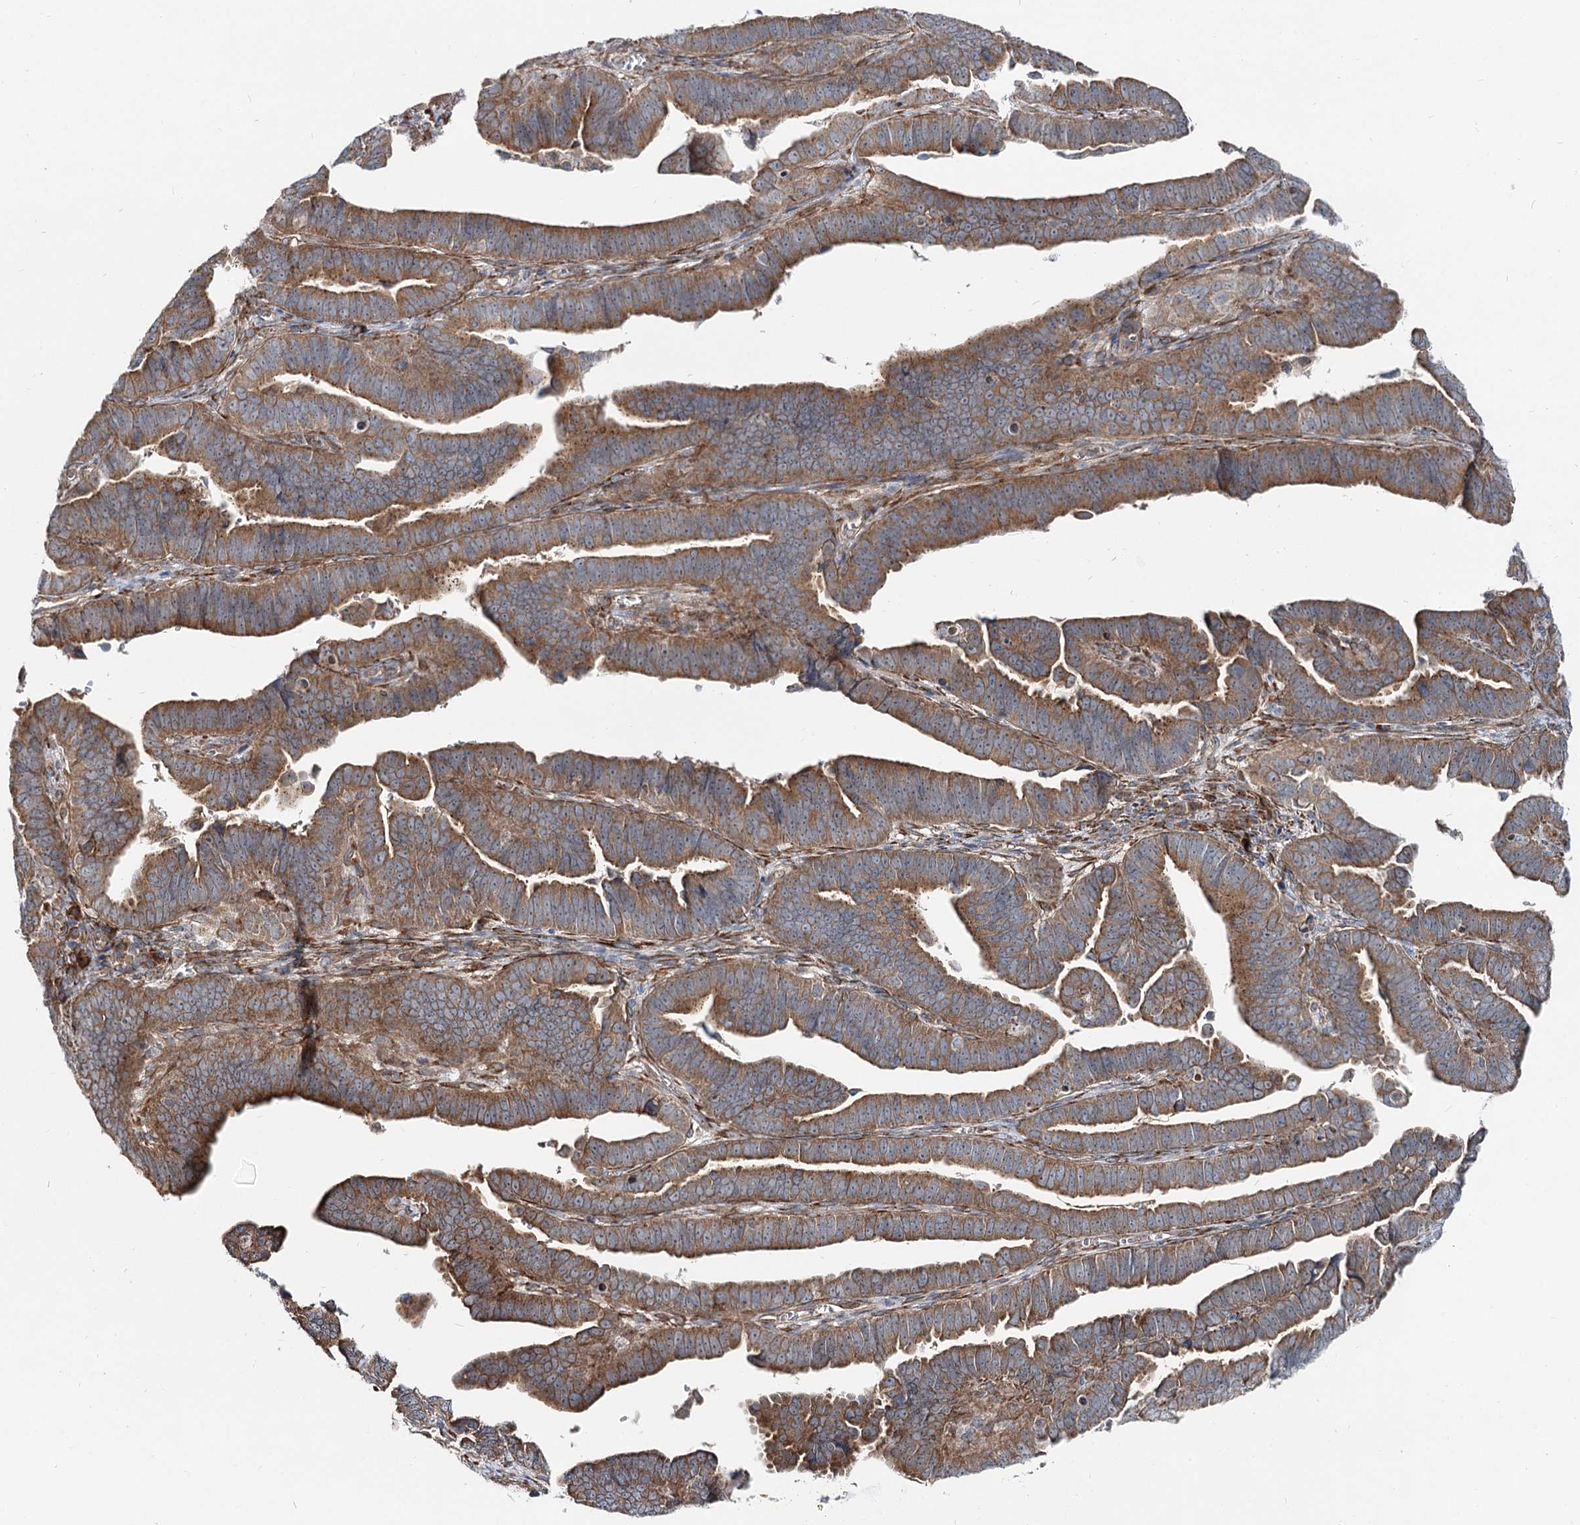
{"staining": {"intensity": "moderate", "quantity": ">75%", "location": "cytoplasmic/membranous"}, "tissue": "endometrial cancer", "cell_type": "Tumor cells", "image_type": "cancer", "snomed": [{"axis": "morphology", "description": "Adenocarcinoma, NOS"}, {"axis": "topography", "description": "Endometrium"}], "caption": "Immunohistochemistry (IHC) (DAB) staining of endometrial adenocarcinoma displays moderate cytoplasmic/membranous protein staining in approximately >75% of tumor cells.", "gene": "SPART", "patient": {"sex": "female", "age": 75}}